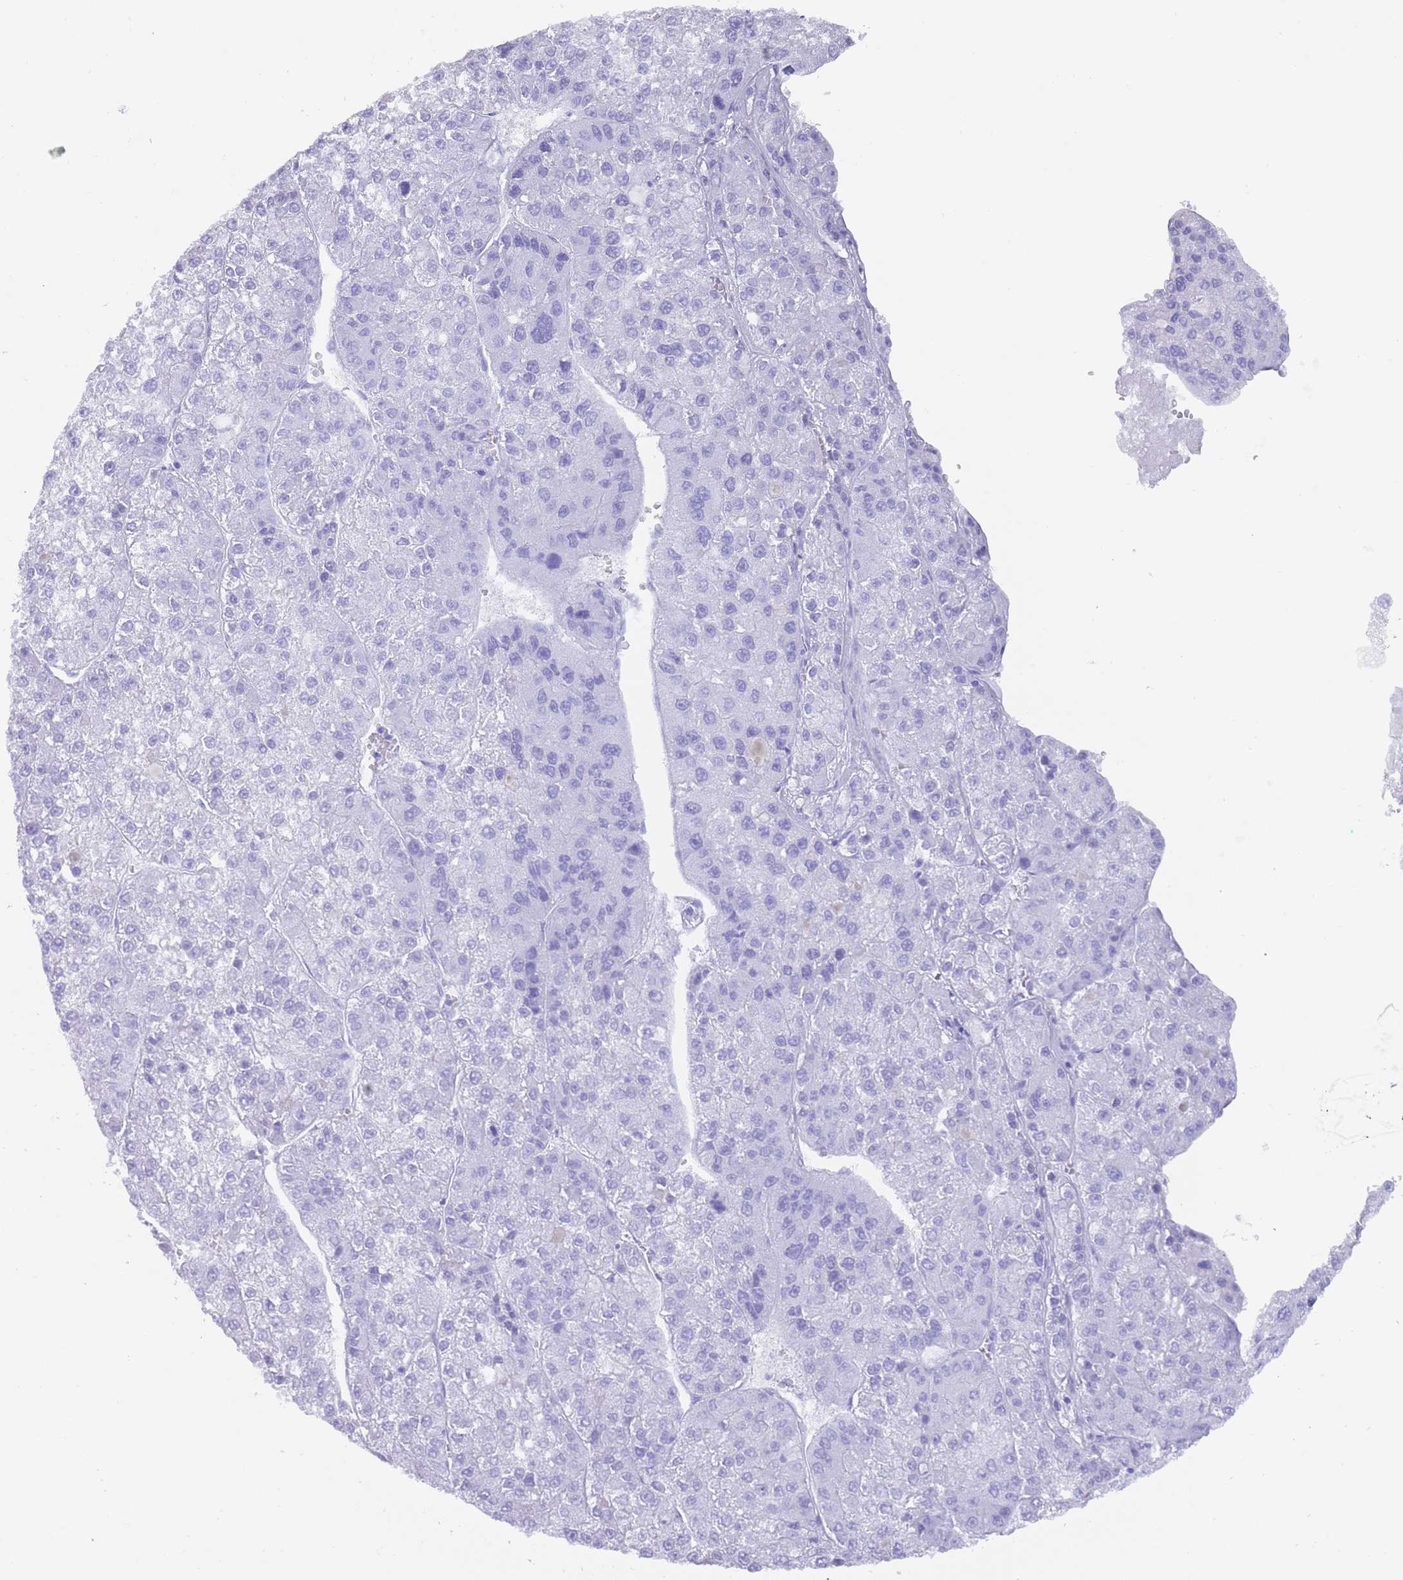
{"staining": {"intensity": "negative", "quantity": "none", "location": "none"}, "tissue": "liver cancer", "cell_type": "Tumor cells", "image_type": "cancer", "snomed": [{"axis": "morphology", "description": "Carcinoma, Hepatocellular, NOS"}, {"axis": "topography", "description": "Liver"}], "caption": "Immunohistochemistry (IHC) micrograph of liver hepatocellular carcinoma stained for a protein (brown), which exhibits no staining in tumor cells.", "gene": "MYADML2", "patient": {"sex": "female", "age": 73}}